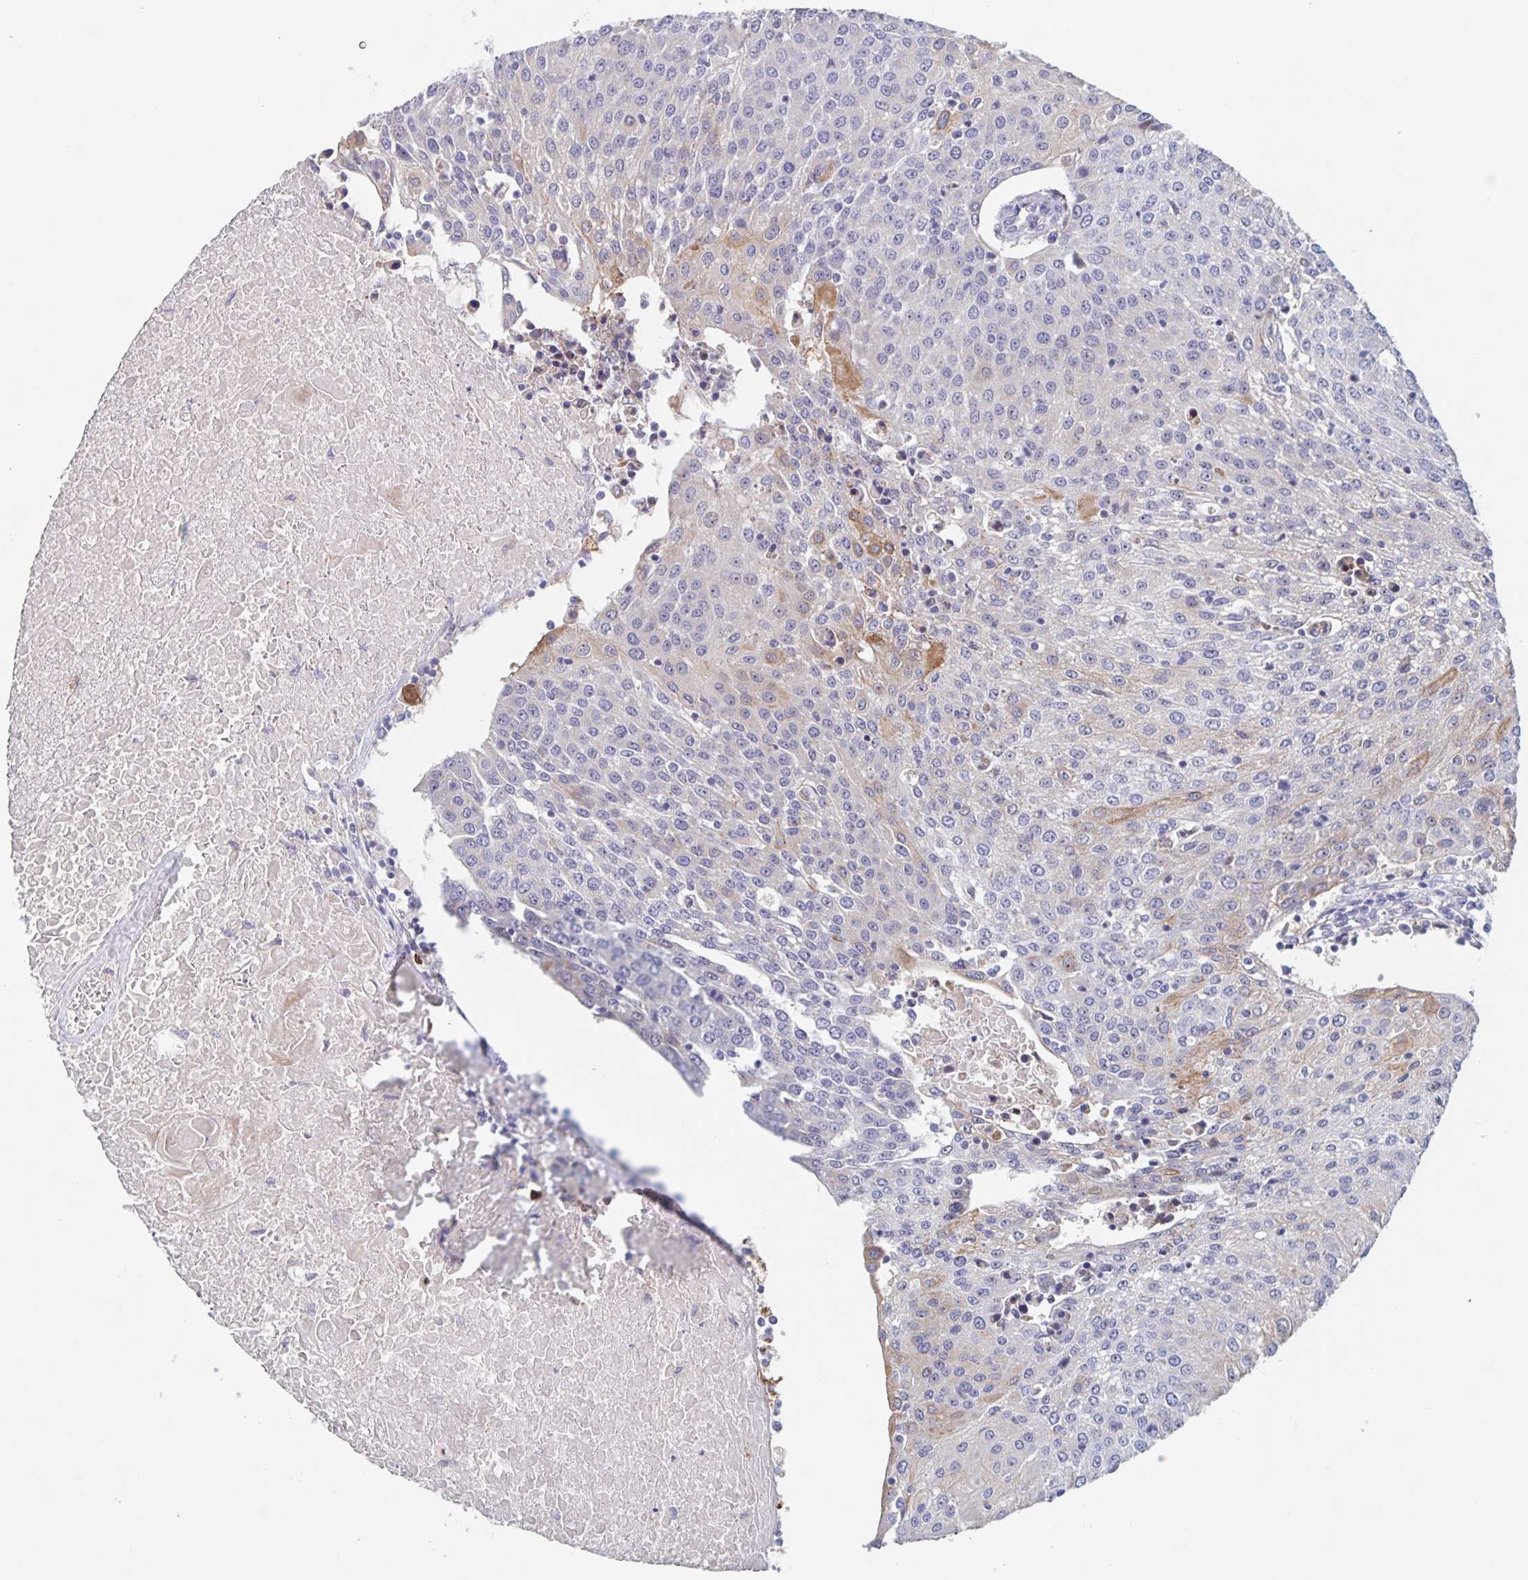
{"staining": {"intensity": "moderate", "quantity": "<25%", "location": "cytoplasmic/membranous"}, "tissue": "urothelial cancer", "cell_type": "Tumor cells", "image_type": "cancer", "snomed": [{"axis": "morphology", "description": "Urothelial carcinoma, High grade"}, {"axis": "topography", "description": "Urinary bladder"}], "caption": "Immunohistochemistry (IHC) staining of high-grade urothelial carcinoma, which shows low levels of moderate cytoplasmic/membranous staining in about <25% of tumor cells indicating moderate cytoplasmic/membranous protein staining. The staining was performed using DAB (brown) for protein detection and nuclei were counterstained in hematoxylin (blue).", "gene": "CDC42BPG", "patient": {"sex": "female", "age": 85}}